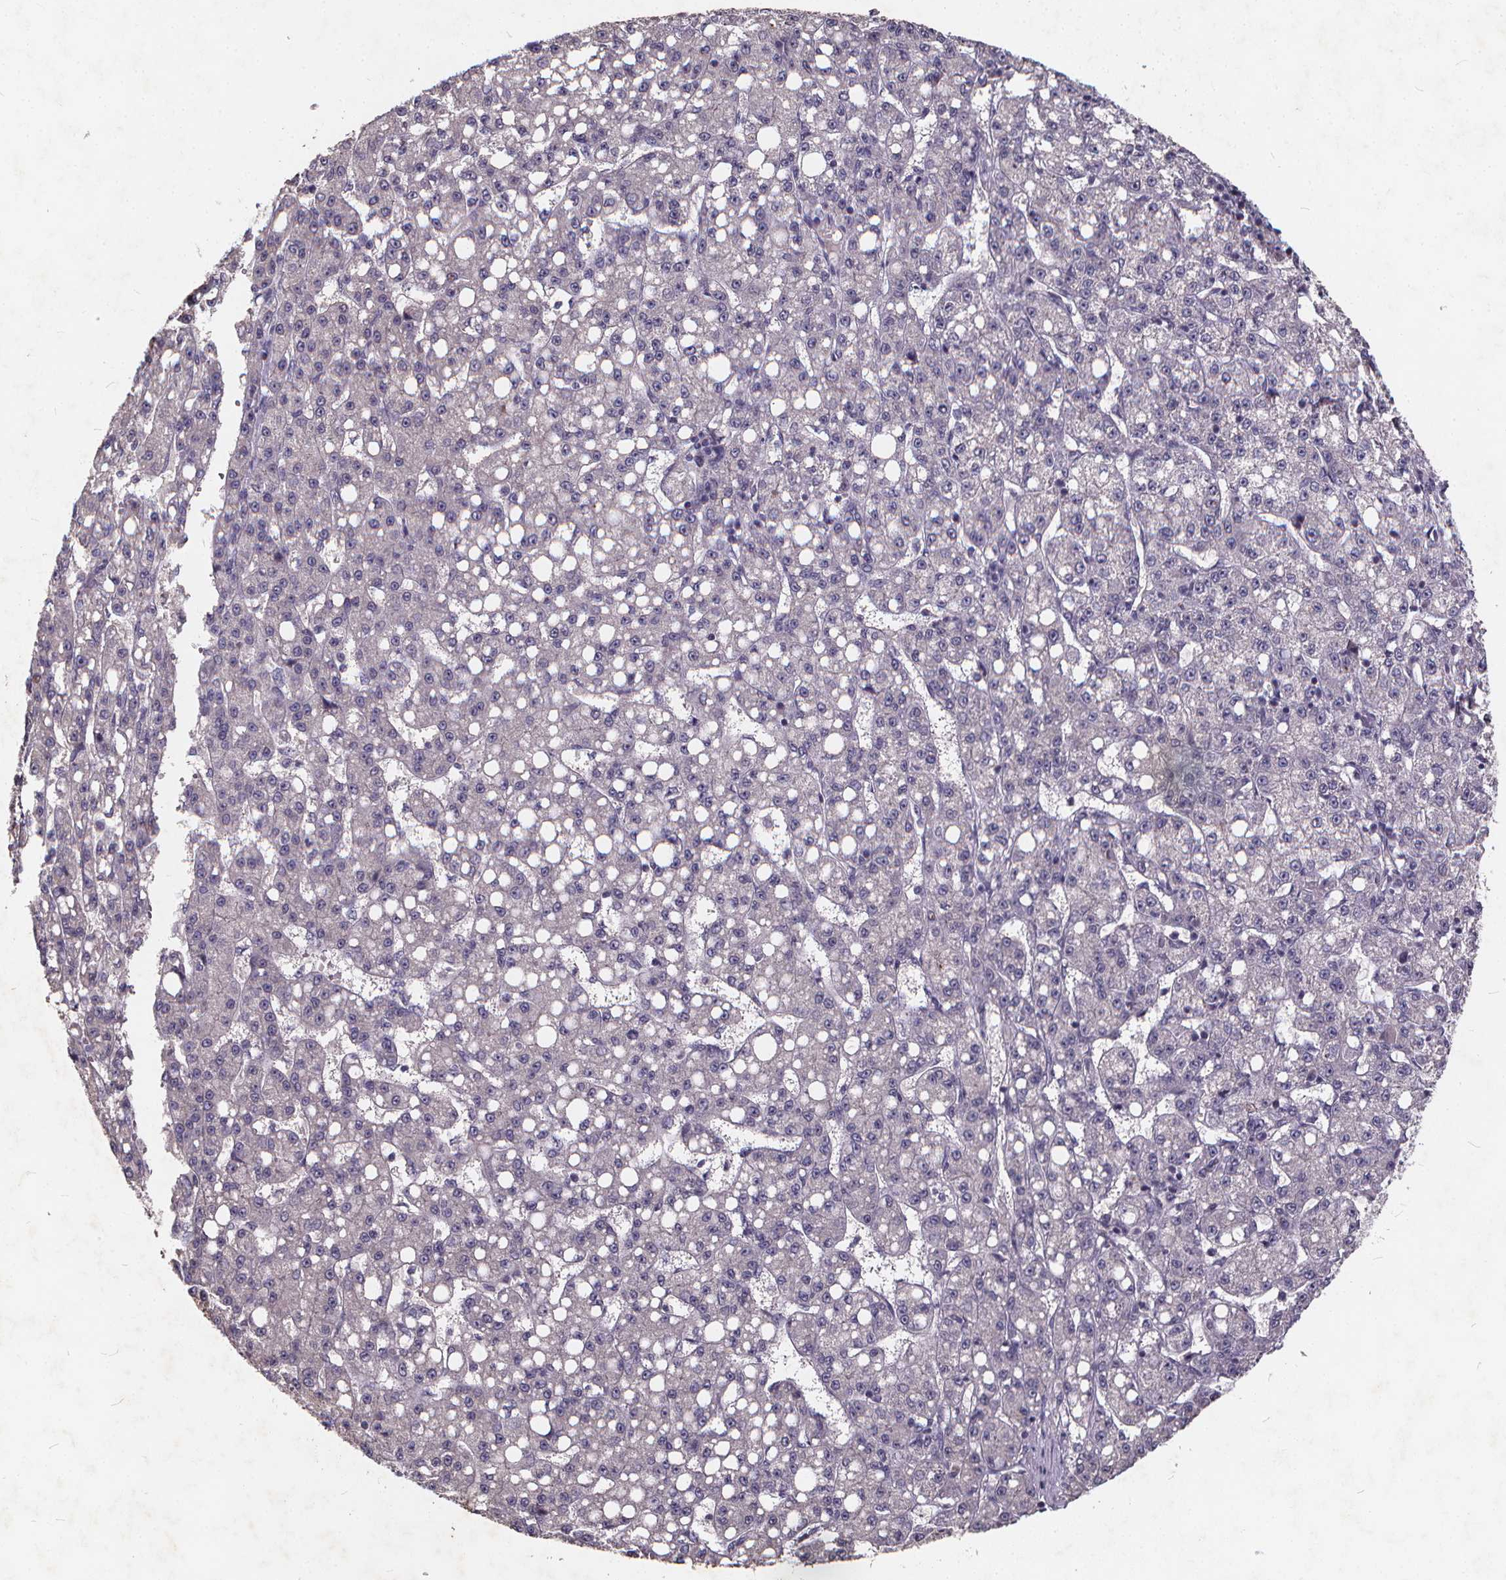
{"staining": {"intensity": "negative", "quantity": "none", "location": "none"}, "tissue": "liver cancer", "cell_type": "Tumor cells", "image_type": "cancer", "snomed": [{"axis": "morphology", "description": "Carcinoma, Hepatocellular, NOS"}, {"axis": "topography", "description": "Liver"}], "caption": "Liver cancer (hepatocellular carcinoma) was stained to show a protein in brown. There is no significant positivity in tumor cells. (Stains: DAB IHC with hematoxylin counter stain, Microscopy: brightfield microscopy at high magnification).", "gene": "TSPAN14", "patient": {"sex": "female", "age": 65}}